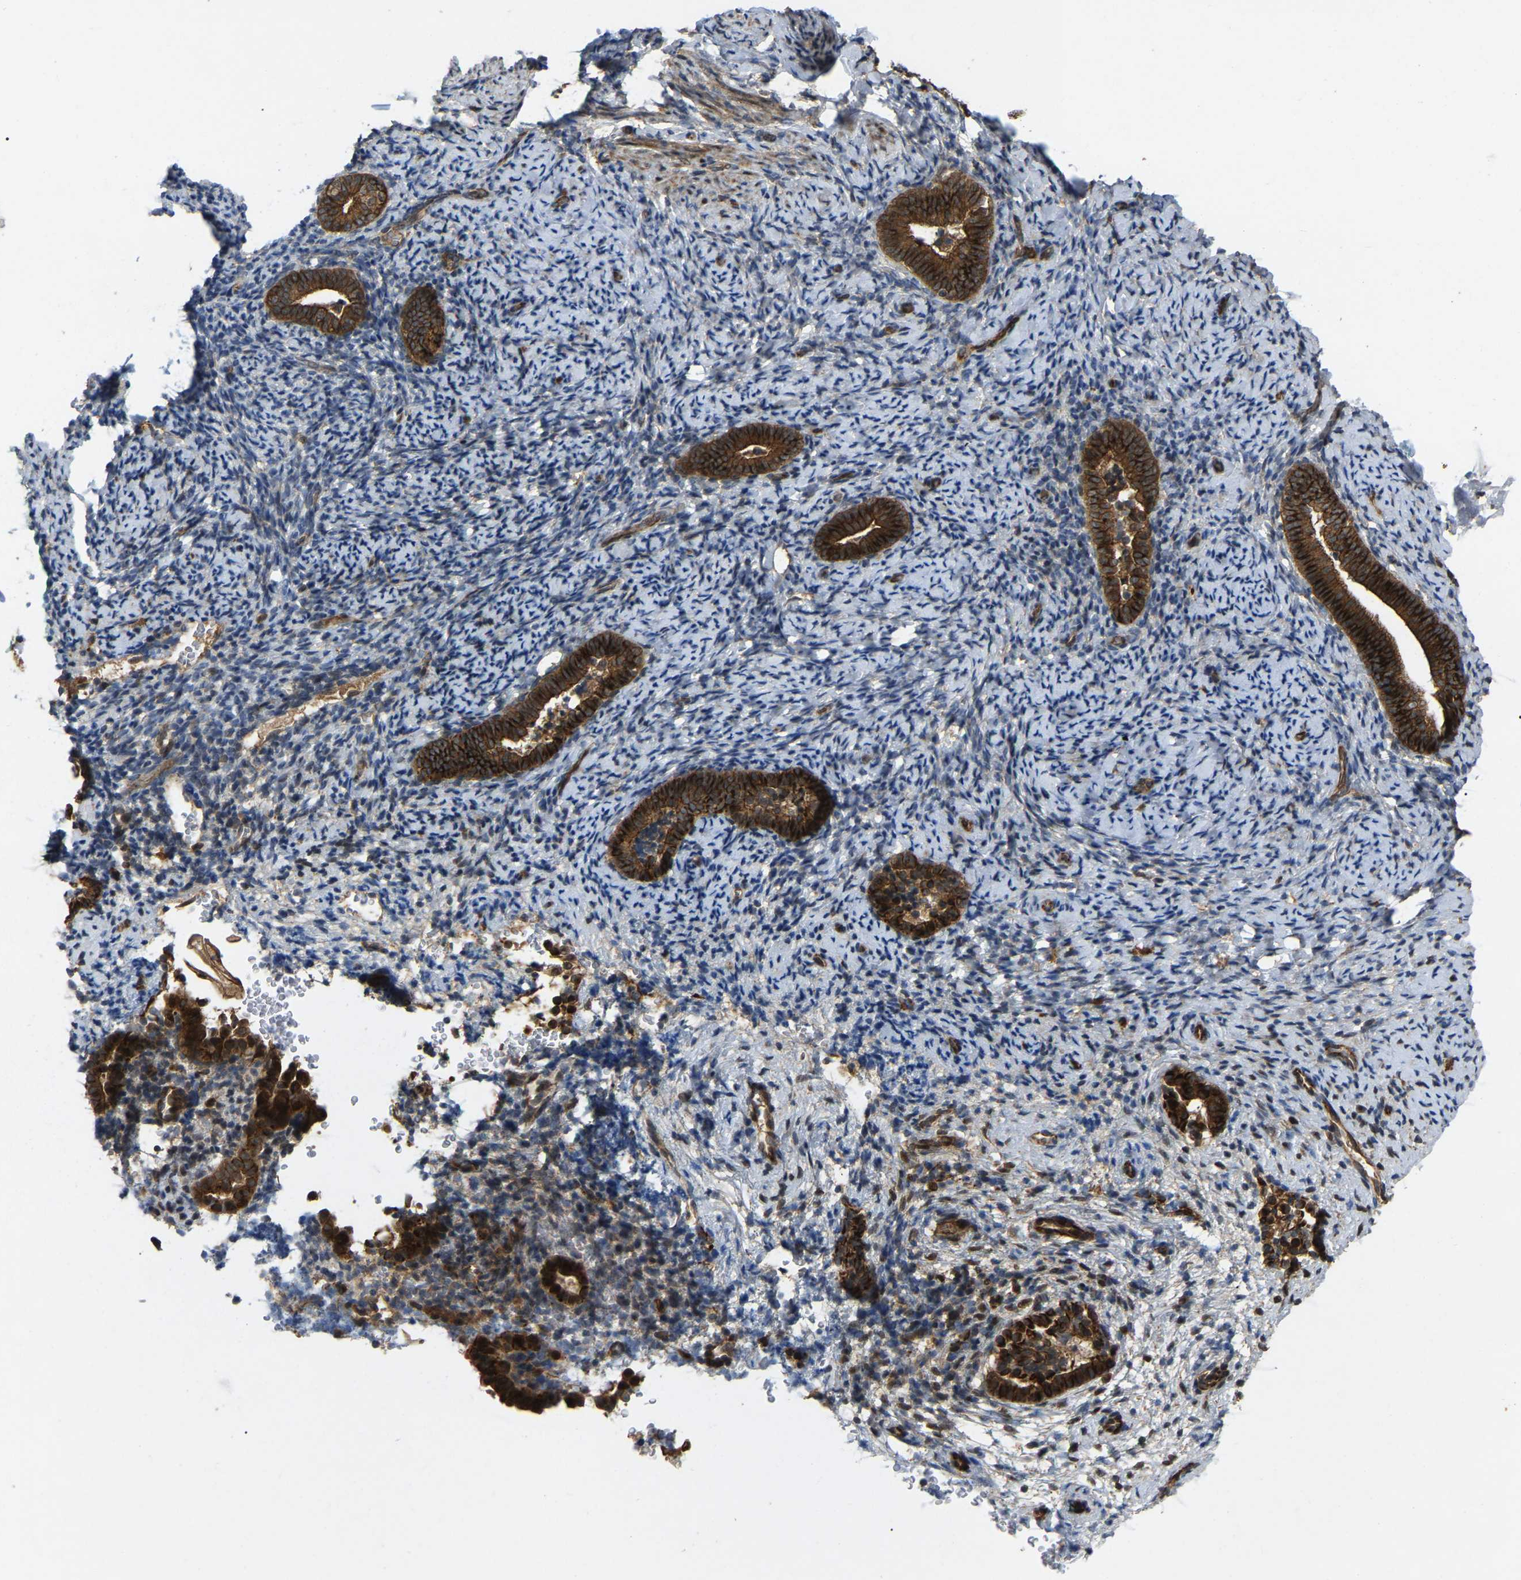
{"staining": {"intensity": "weak", "quantity": "25%-75%", "location": "cytoplasmic/membranous"}, "tissue": "endometrium", "cell_type": "Cells in endometrial stroma", "image_type": "normal", "snomed": [{"axis": "morphology", "description": "Normal tissue, NOS"}, {"axis": "topography", "description": "Endometrium"}], "caption": "This histopathology image shows IHC staining of unremarkable human endometrium, with low weak cytoplasmic/membranous expression in approximately 25%-75% of cells in endometrial stroma.", "gene": "KIAA1549", "patient": {"sex": "female", "age": 51}}